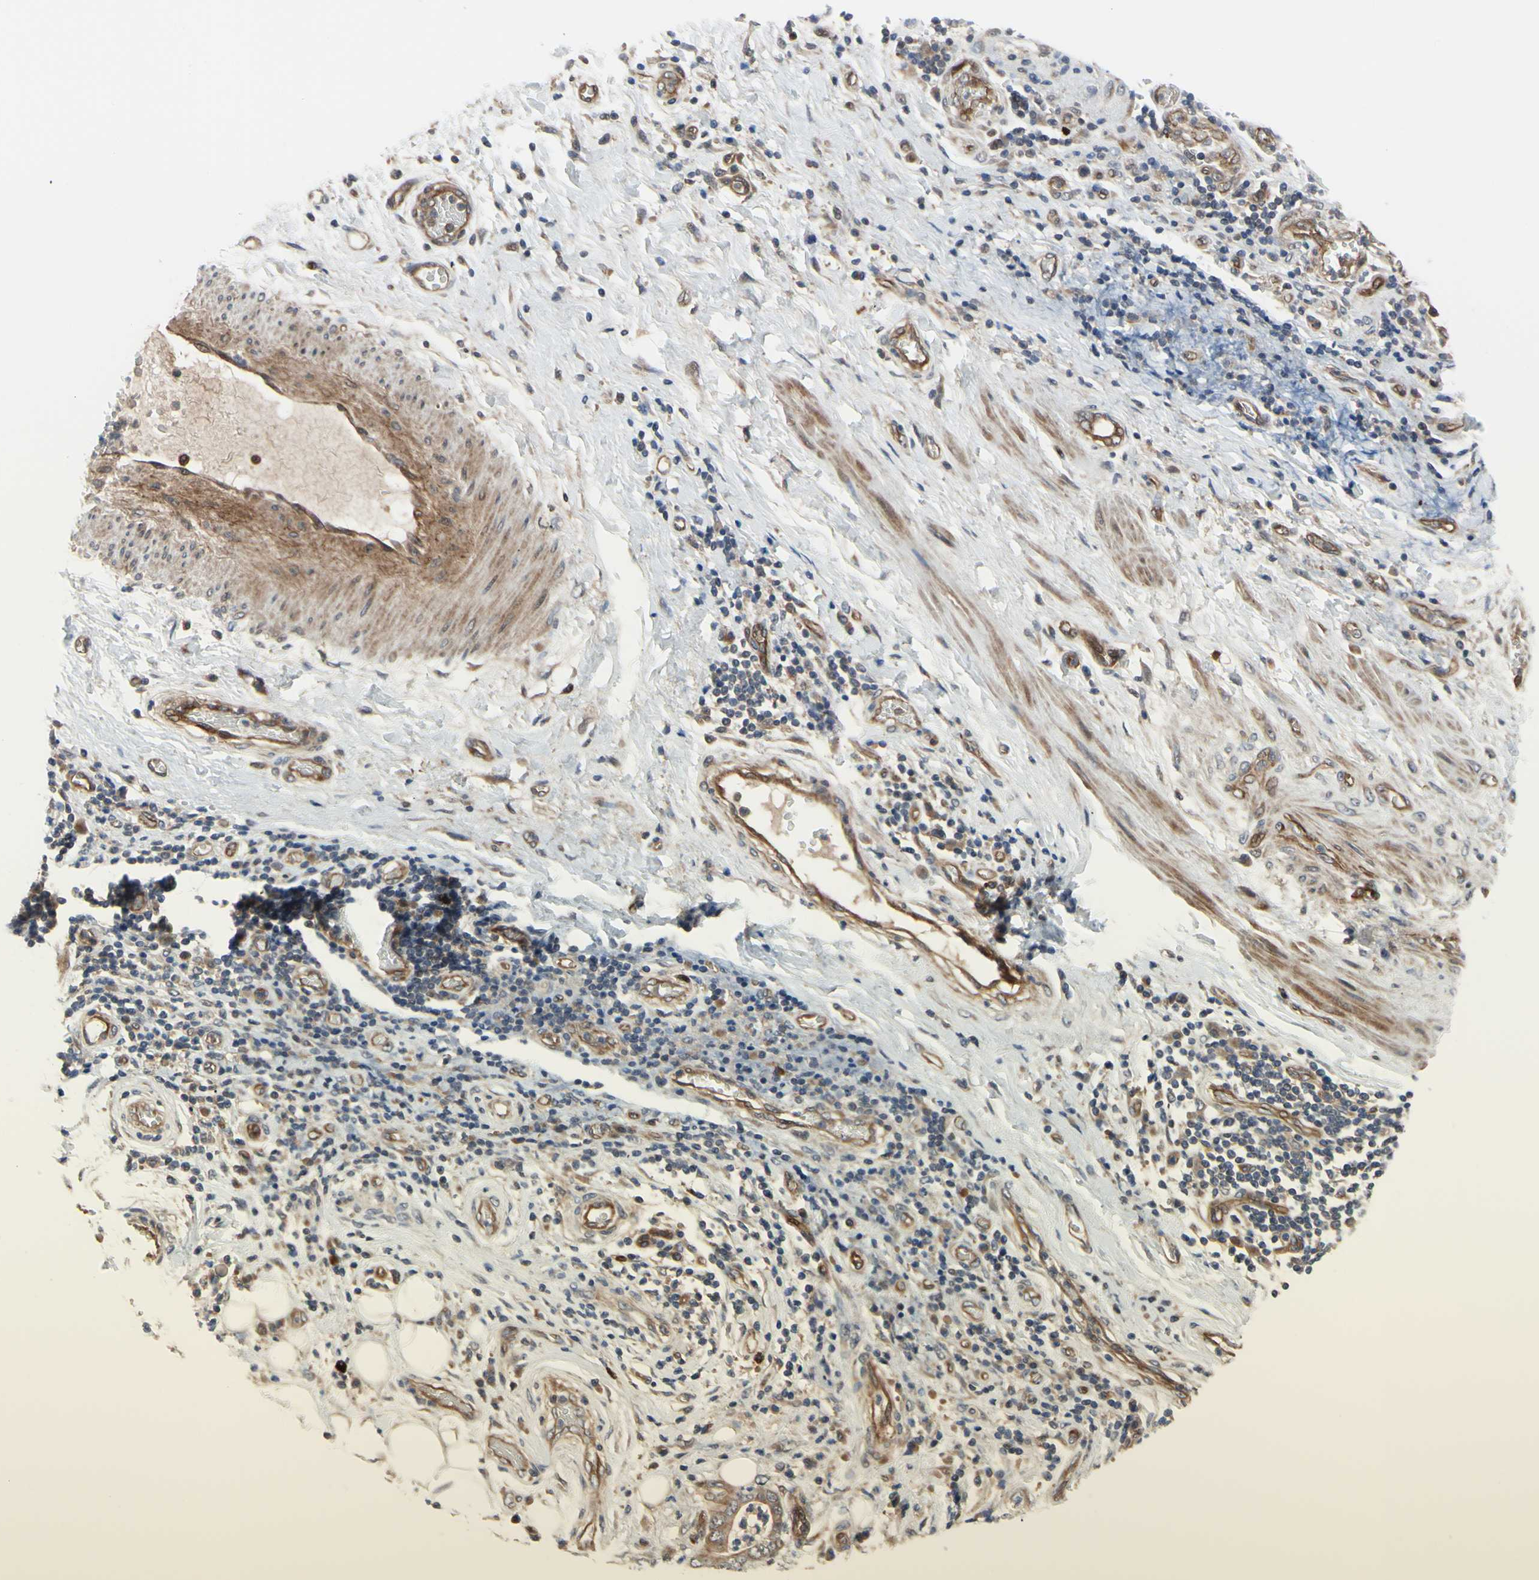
{"staining": {"intensity": "moderate", "quantity": ">75%", "location": "cytoplasmic/membranous,nuclear"}, "tissue": "stomach cancer", "cell_type": "Tumor cells", "image_type": "cancer", "snomed": [{"axis": "morphology", "description": "Adenocarcinoma, NOS"}, {"axis": "topography", "description": "Stomach"}], "caption": "This image demonstrates adenocarcinoma (stomach) stained with IHC to label a protein in brown. The cytoplasmic/membranous and nuclear of tumor cells show moderate positivity for the protein. Nuclei are counter-stained blue.", "gene": "COMMD9", "patient": {"sex": "female", "age": 73}}